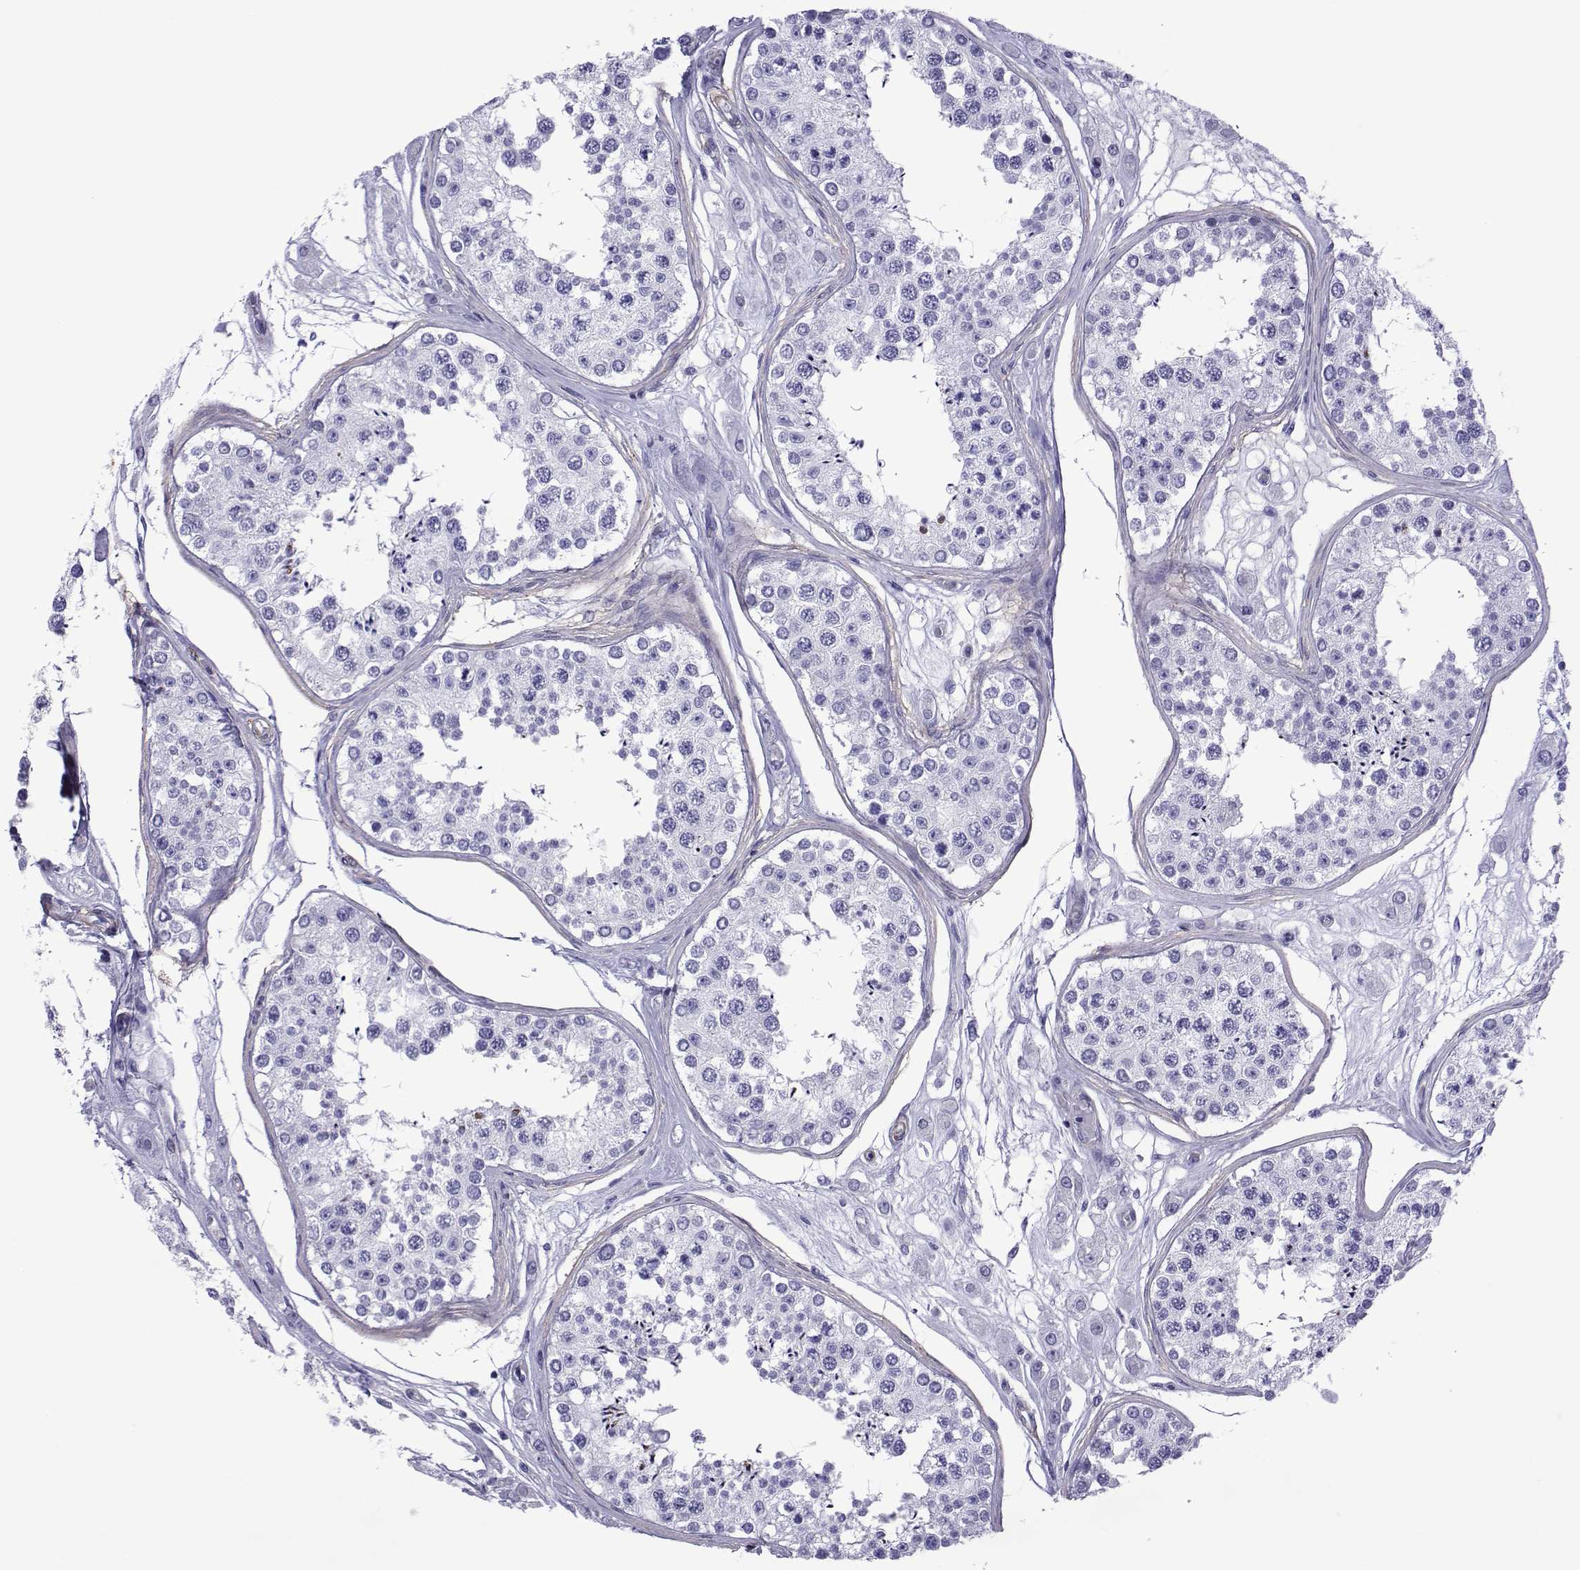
{"staining": {"intensity": "strong", "quantity": "<25%", "location": "cytoplasmic/membranous,nuclear"}, "tissue": "testis", "cell_type": "Cells in seminiferous ducts", "image_type": "normal", "snomed": [{"axis": "morphology", "description": "Normal tissue, NOS"}, {"axis": "topography", "description": "Testis"}], "caption": "A medium amount of strong cytoplasmic/membranous,nuclear expression is identified in about <25% of cells in seminiferous ducts in normal testis. (Stains: DAB in brown, nuclei in blue, Microscopy: brightfield microscopy at high magnification).", "gene": "SPANXA1", "patient": {"sex": "male", "age": 25}}